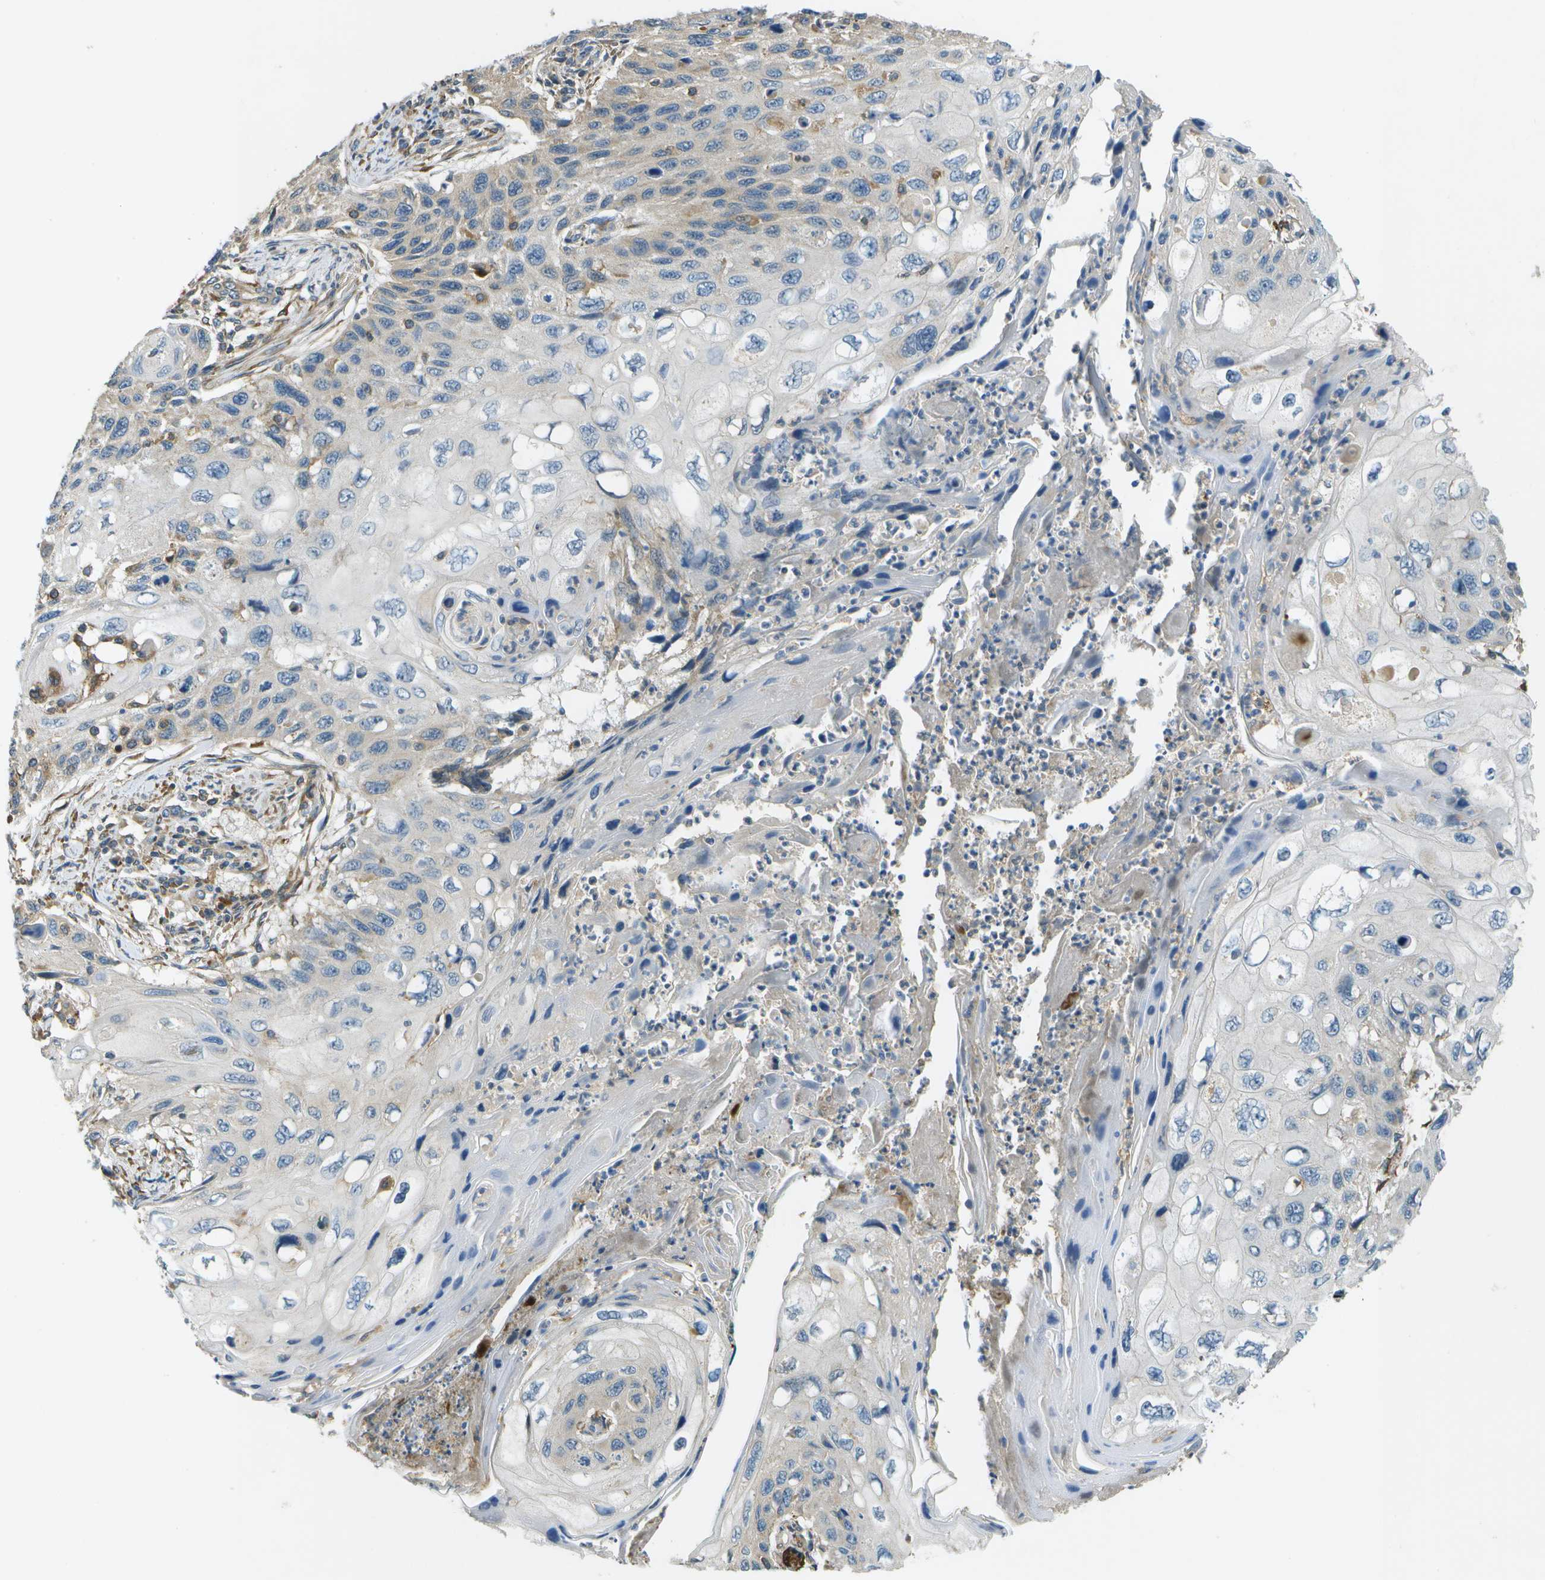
{"staining": {"intensity": "weak", "quantity": "<25%", "location": "cytoplasmic/membranous"}, "tissue": "cervical cancer", "cell_type": "Tumor cells", "image_type": "cancer", "snomed": [{"axis": "morphology", "description": "Squamous cell carcinoma, NOS"}, {"axis": "topography", "description": "Cervix"}], "caption": "Tumor cells are negative for brown protein staining in cervical cancer (squamous cell carcinoma).", "gene": "SAMSN1", "patient": {"sex": "female", "age": 70}}